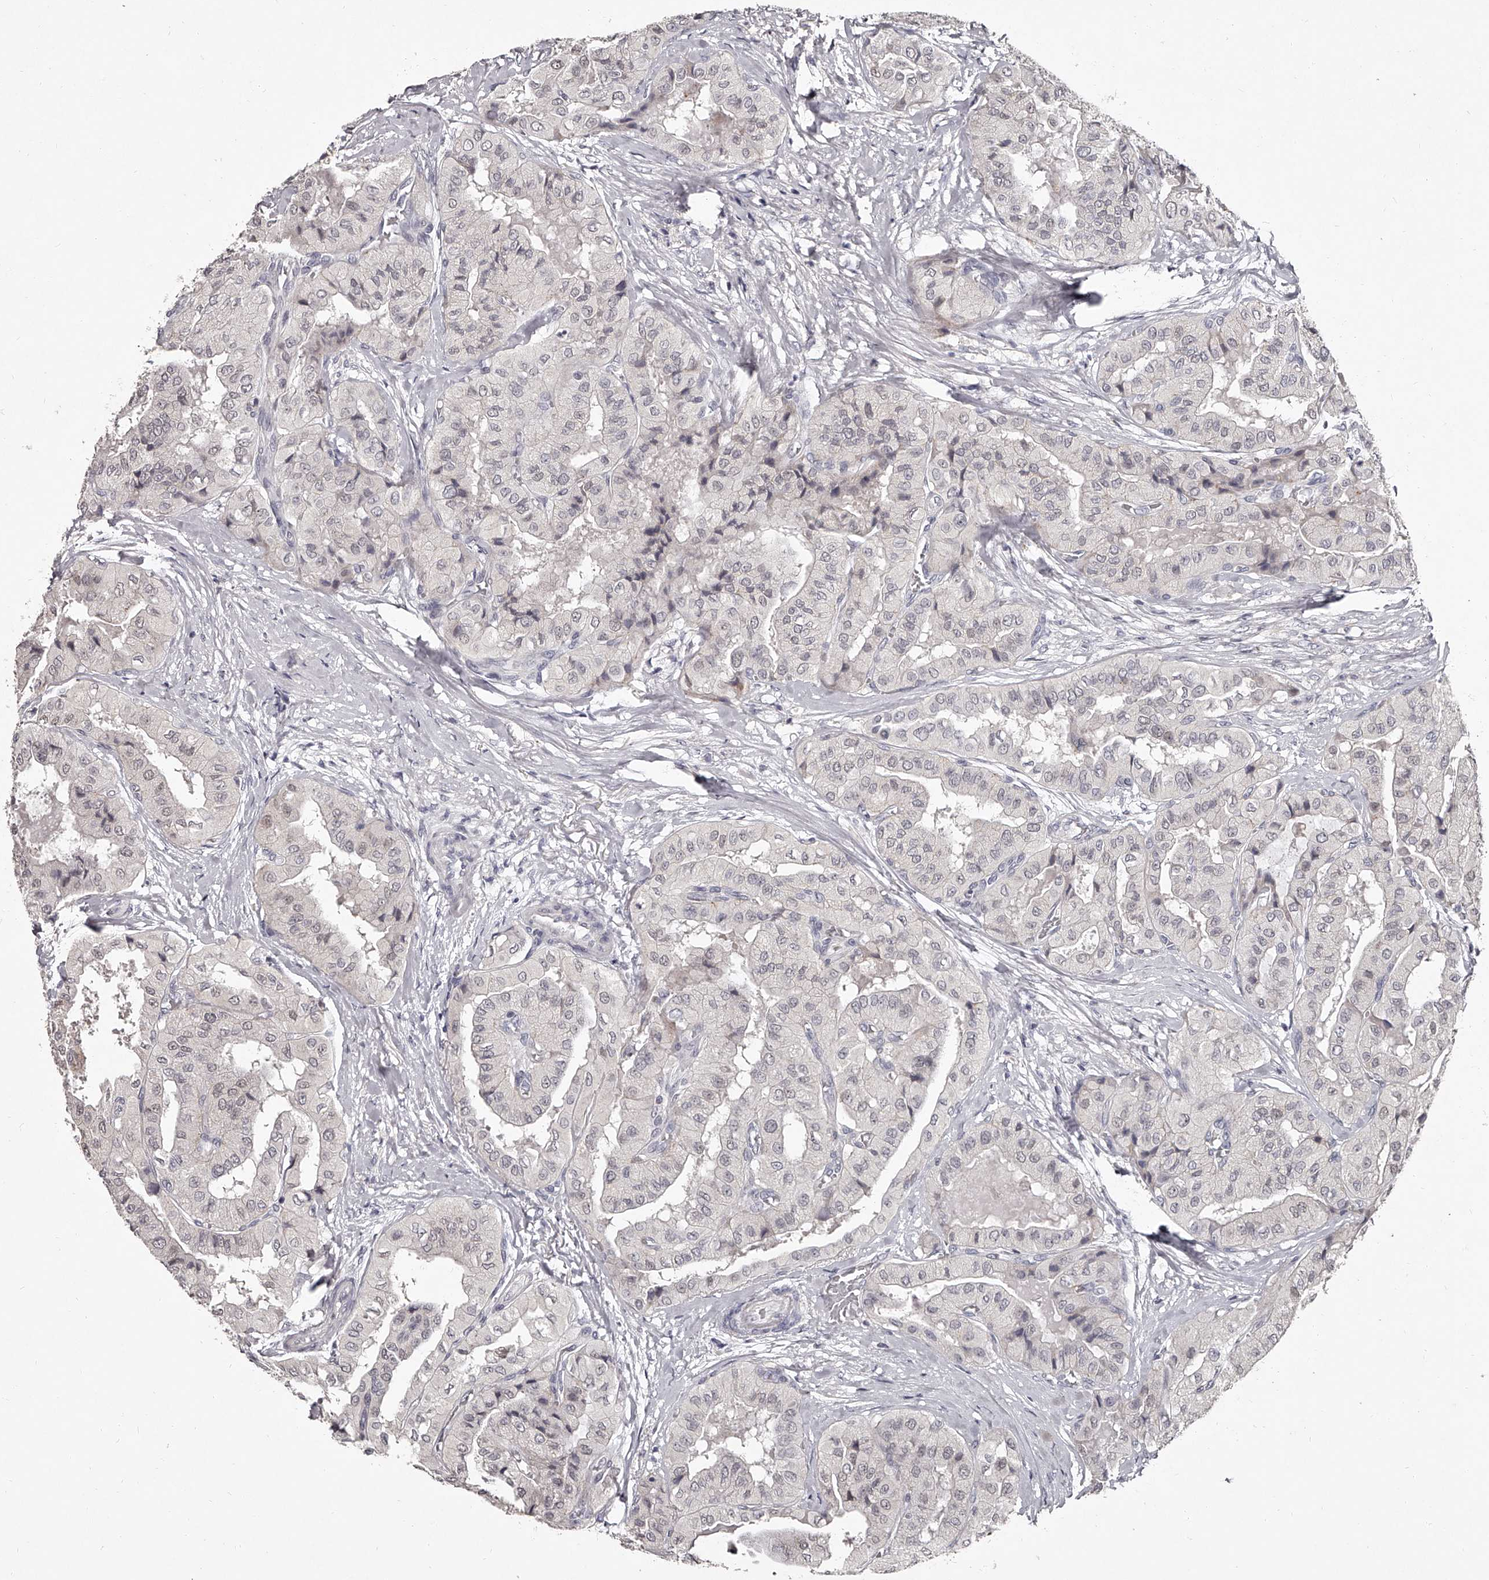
{"staining": {"intensity": "negative", "quantity": "none", "location": "none"}, "tissue": "thyroid cancer", "cell_type": "Tumor cells", "image_type": "cancer", "snomed": [{"axis": "morphology", "description": "Papillary adenocarcinoma, NOS"}, {"axis": "topography", "description": "Thyroid gland"}], "caption": "This is an IHC photomicrograph of thyroid cancer (papillary adenocarcinoma). There is no expression in tumor cells.", "gene": "NT5DC1", "patient": {"sex": "female", "age": 59}}